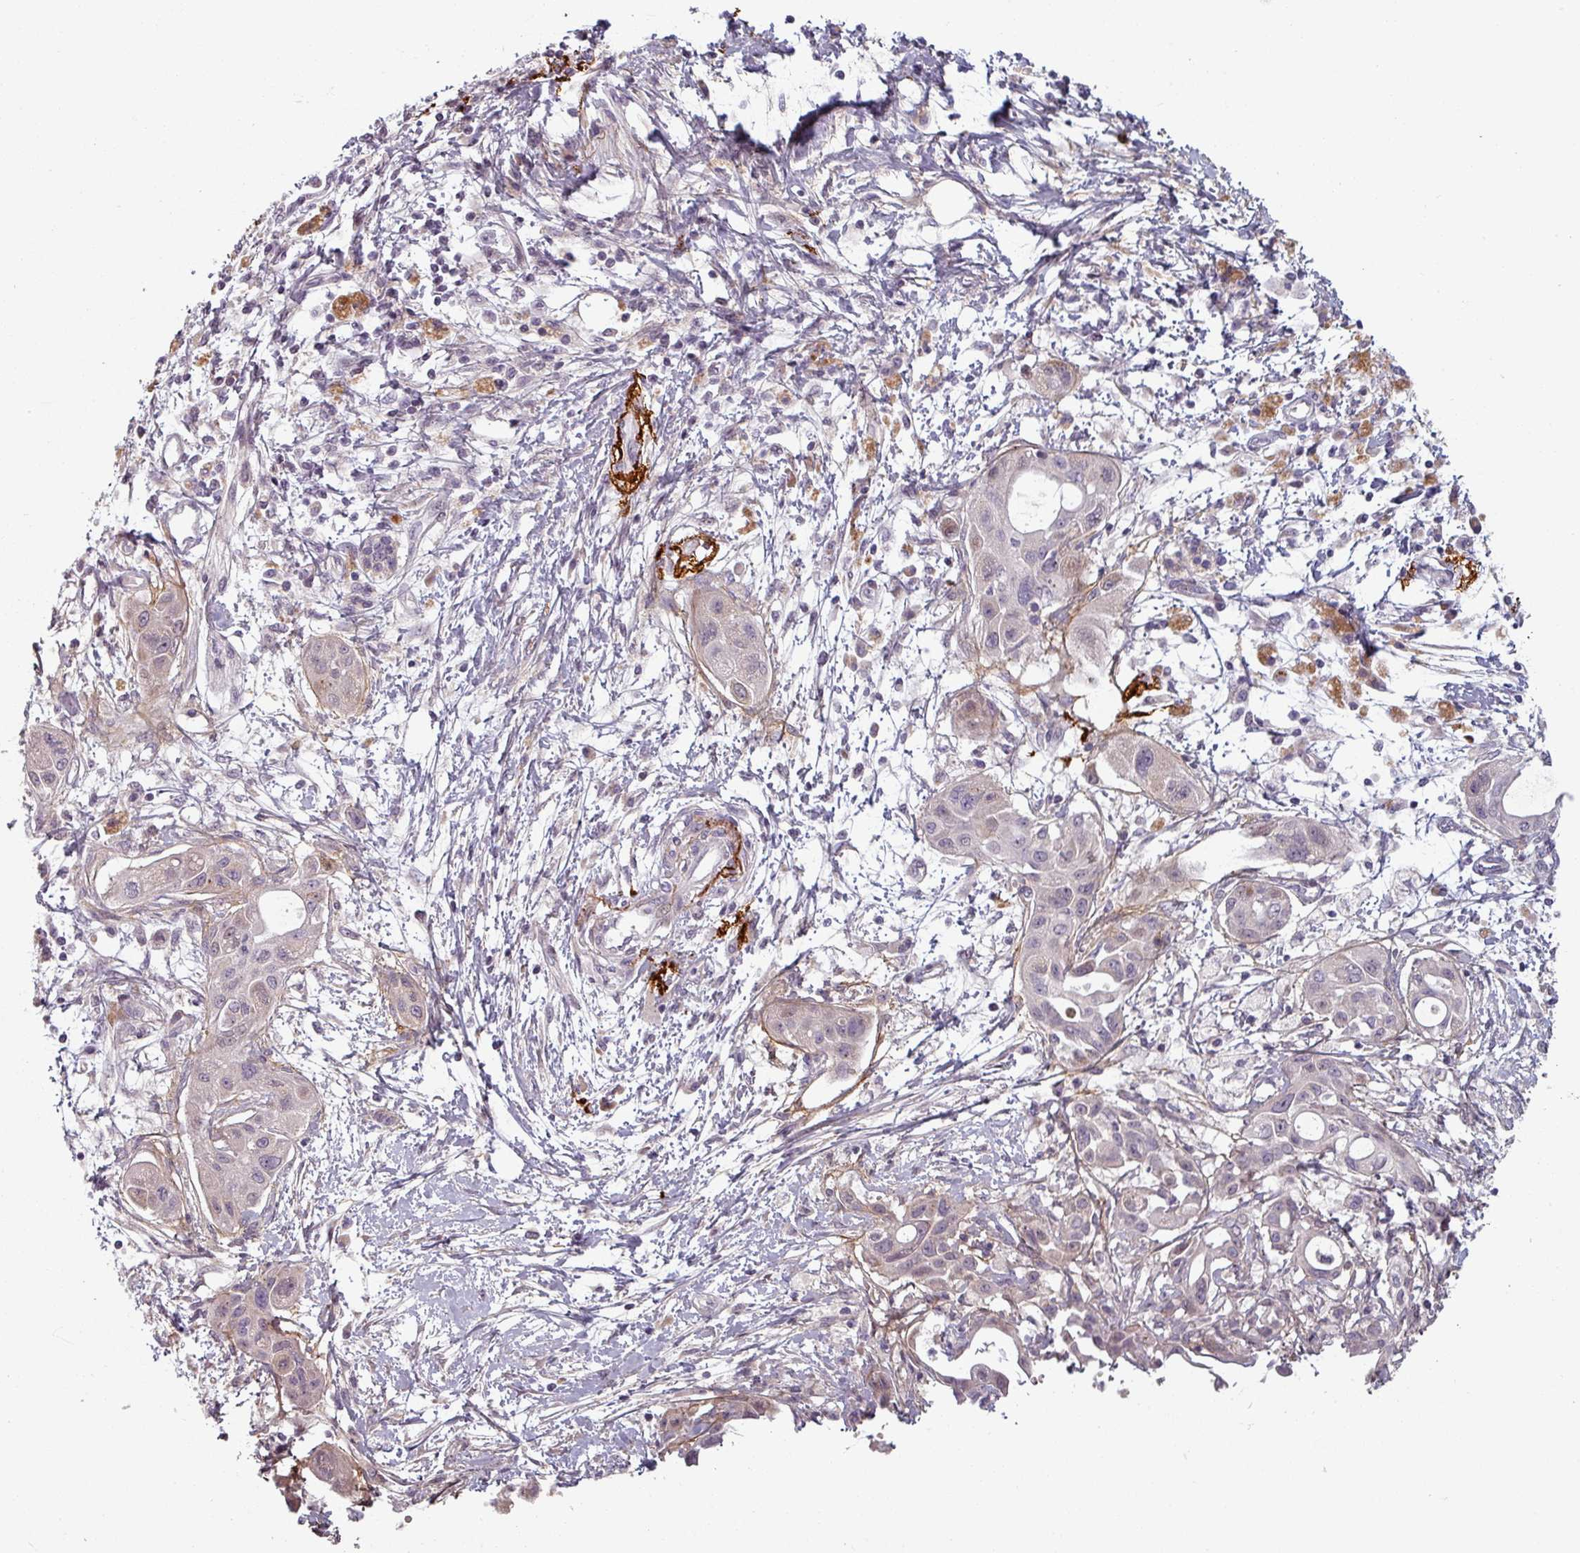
{"staining": {"intensity": "negative", "quantity": "none", "location": "none"}, "tissue": "pancreatic cancer", "cell_type": "Tumor cells", "image_type": "cancer", "snomed": [{"axis": "morphology", "description": "Adenocarcinoma, NOS"}, {"axis": "topography", "description": "Pancreas"}], "caption": "This is a histopathology image of immunohistochemistry (IHC) staining of adenocarcinoma (pancreatic), which shows no positivity in tumor cells.", "gene": "CYB5RL", "patient": {"sex": "male", "age": 68}}